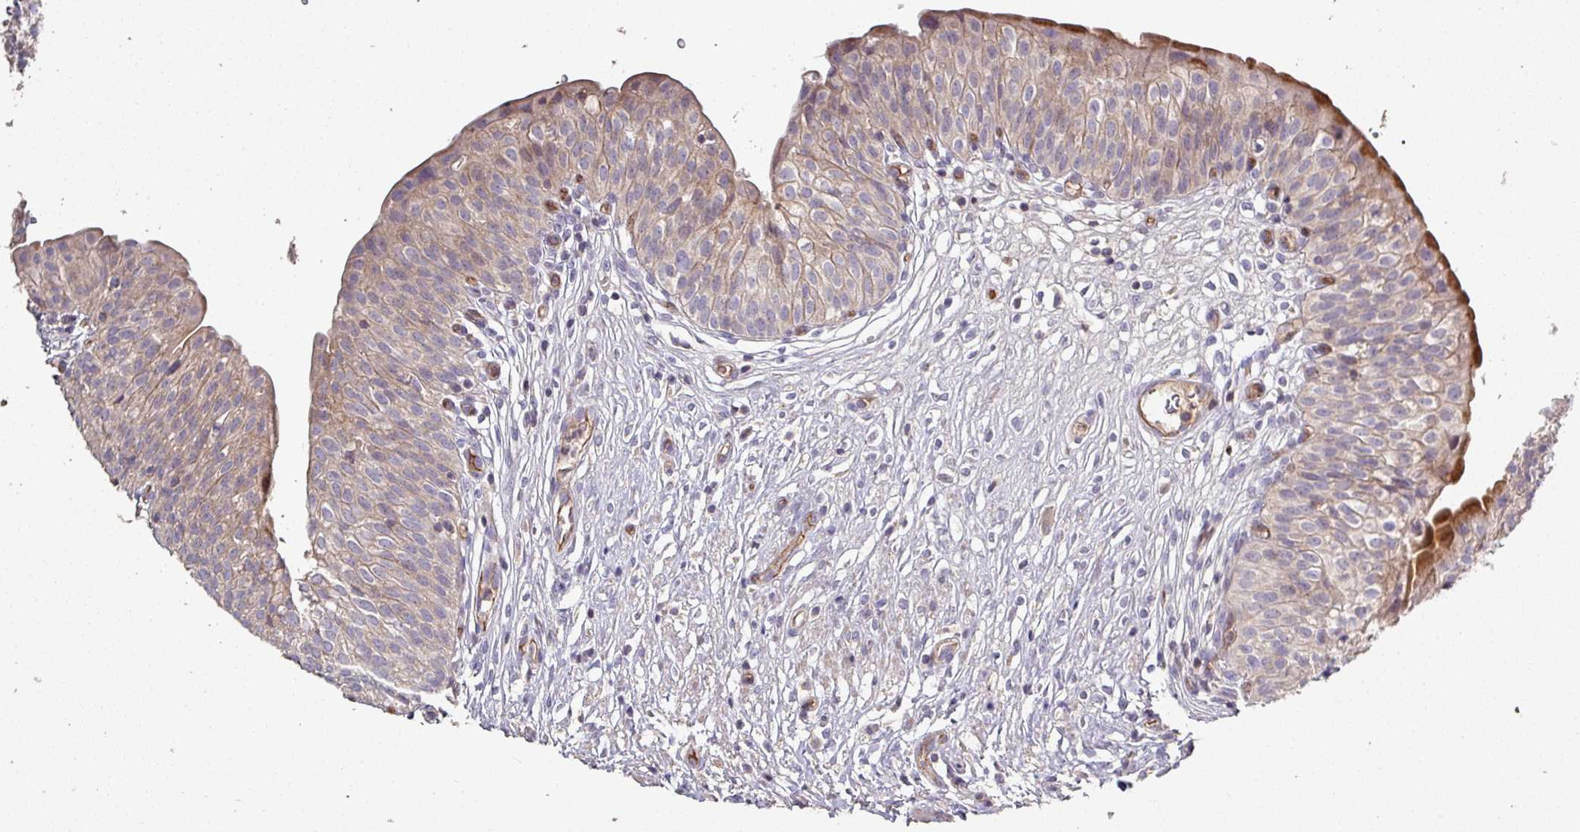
{"staining": {"intensity": "strong", "quantity": "<25%", "location": "cytoplasmic/membranous"}, "tissue": "urinary bladder", "cell_type": "Urothelial cells", "image_type": "normal", "snomed": [{"axis": "morphology", "description": "Normal tissue, NOS"}, {"axis": "topography", "description": "Urinary bladder"}], "caption": "Immunohistochemistry (IHC) image of benign urinary bladder: human urinary bladder stained using immunohistochemistry (IHC) exhibits medium levels of strong protein expression localized specifically in the cytoplasmic/membranous of urothelial cells, appearing as a cytoplasmic/membranous brown color.", "gene": "RPL23A", "patient": {"sex": "male", "age": 55}}